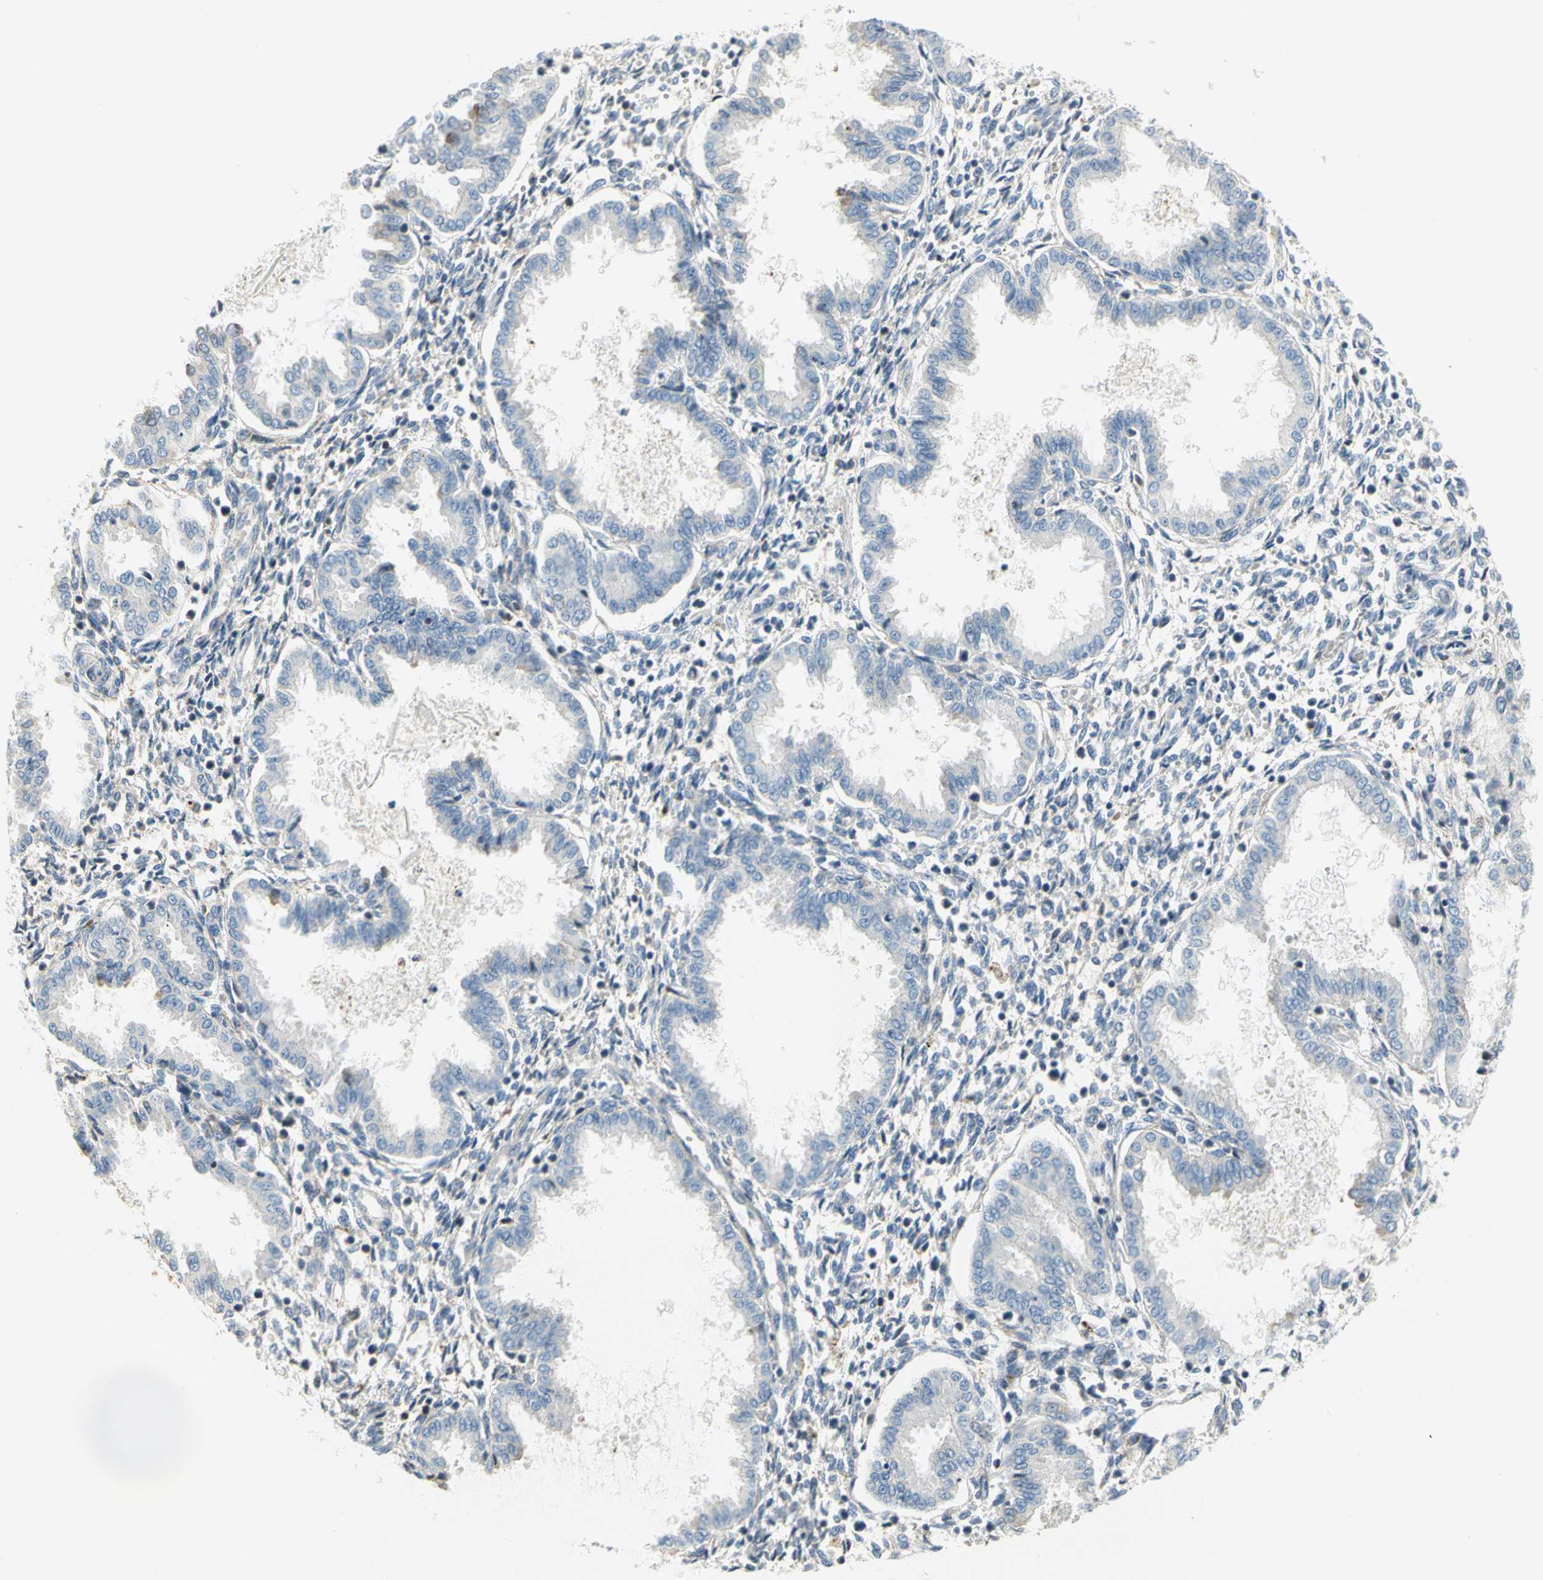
{"staining": {"intensity": "moderate", "quantity": "<25%", "location": "nuclear"}, "tissue": "endometrium", "cell_type": "Cells in endometrial stroma", "image_type": "normal", "snomed": [{"axis": "morphology", "description": "Normal tissue, NOS"}, {"axis": "topography", "description": "Endometrium"}], "caption": "This micrograph reveals IHC staining of unremarkable endometrium, with low moderate nuclear positivity in about <25% of cells in endometrial stroma.", "gene": "IMPG2", "patient": {"sex": "female", "age": 33}}